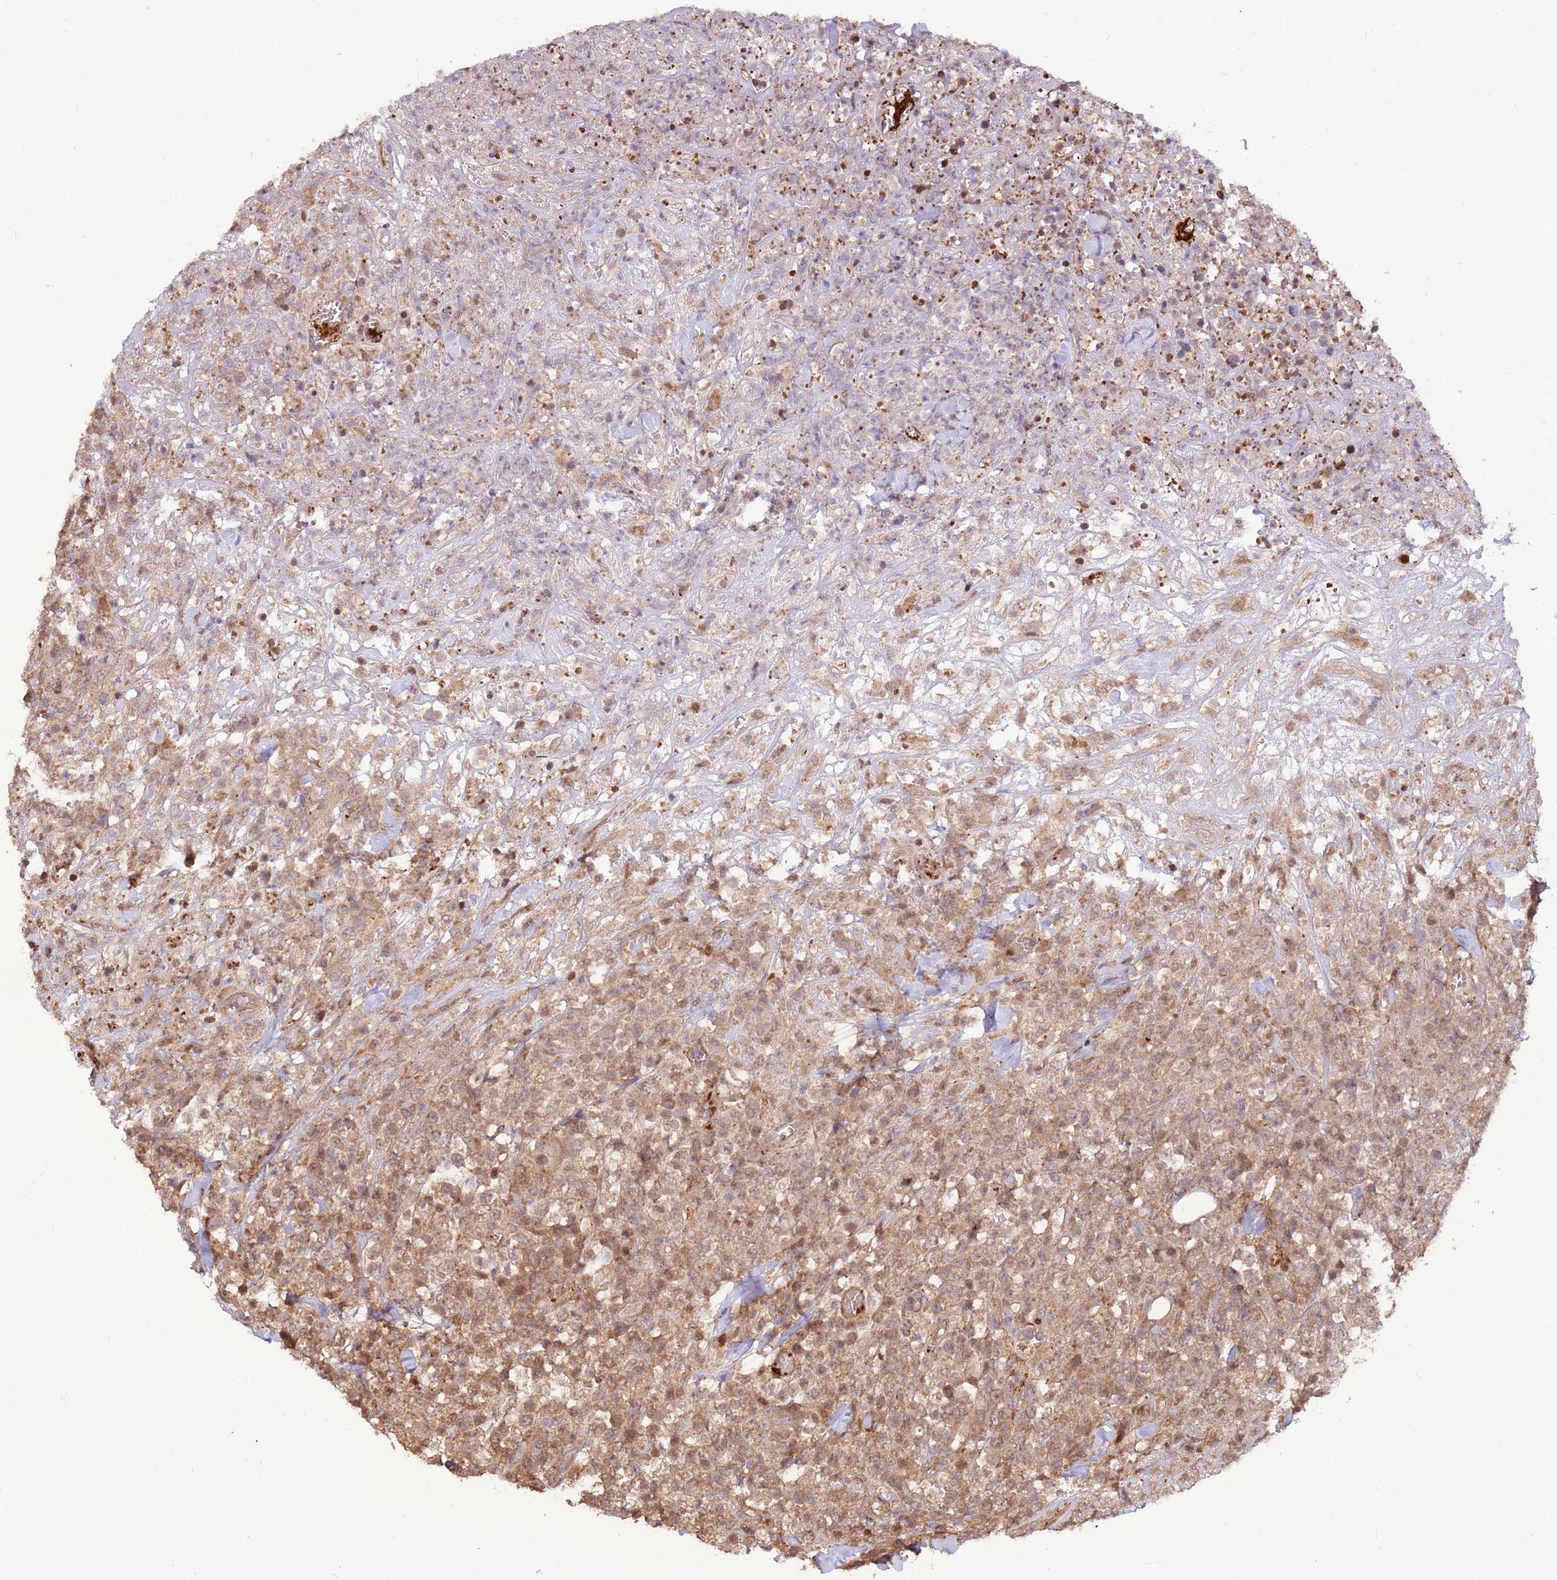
{"staining": {"intensity": "moderate", "quantity": ">75%", "location": "cytoplasmic/membranous,nuclear"}, "tissue": "lymphoma", "cell_type": "Tumor cells", "image_type": "cancer", "snomed": [{"axis": "morphology", "description": "Malignant lymphoma, non-Hodgkin's type, High grade"}, {"axis": "topography", "description": "Colon"}], "caption": "High-power microscopy captured an IHC photomicrograph of malignant lymphoma, non-Hodgkin's type (high-grade), revealing moderate cytoplasmic/membranous and nuclear expression in about >75% of tumor cells.", "gene": "CCDC112", "patient": {"sex": "female", "age": 53}}